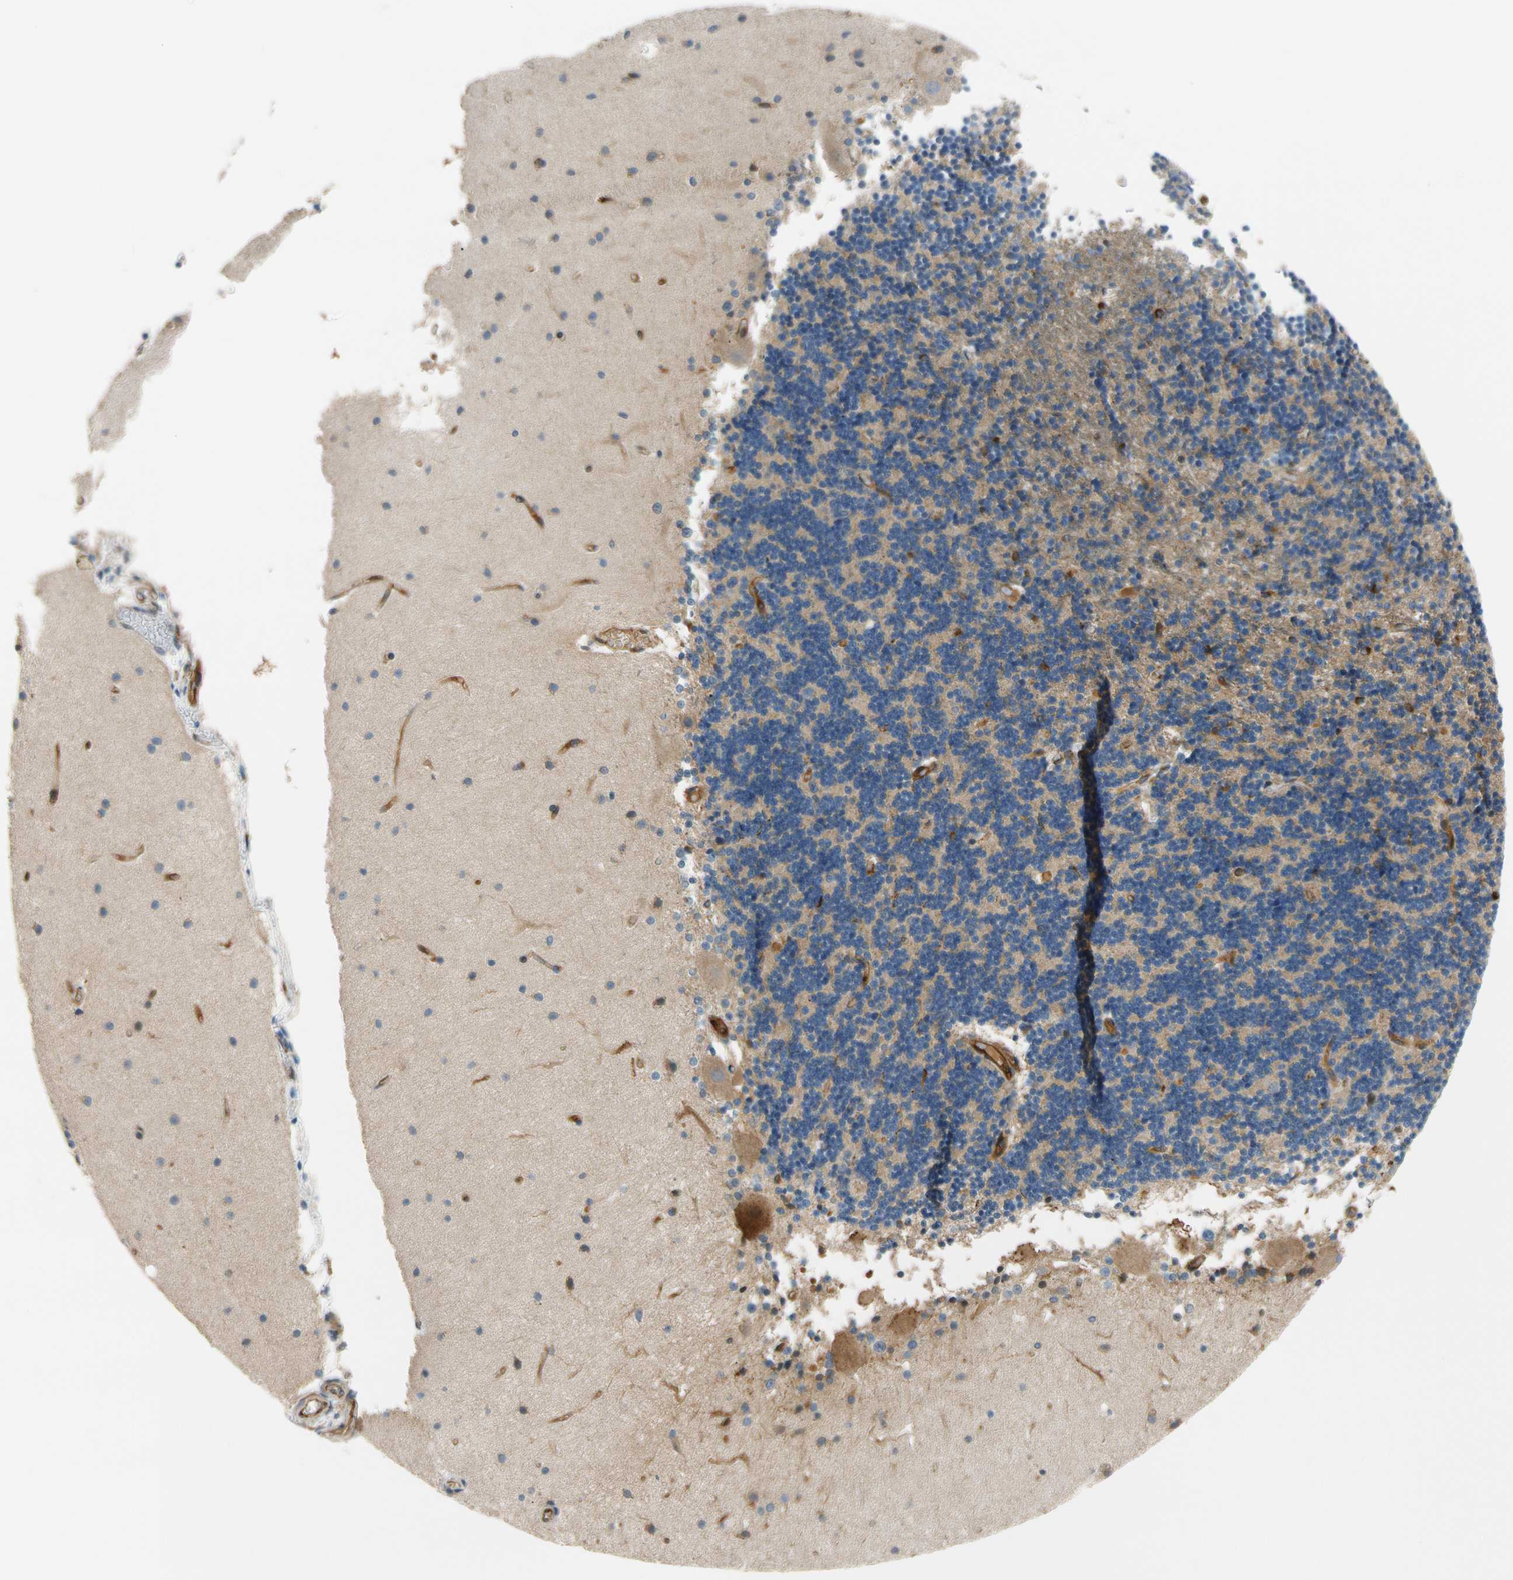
{"staining": {"intensity": "moderate", "quantity": ">75%", "location": "cytoplasmic/membranous"}, "tissue": "cerebellum", "cell_type": "Cells in granular layer", "image_type": "normal", "snomed": [{"axis": "morphology", "description": "Normal tissue, NOS"}, {"axis": "topography", "description": "Cerebellum"}], "caption": "Immunohistochemical staining of unremarkable human cerebellum shows medium levels of moderate cytoplasmic/membranous expression in about >75% of cells in granular layer.", "gene": "PARP14", "patient": {"sex": "female", "age": 54}}